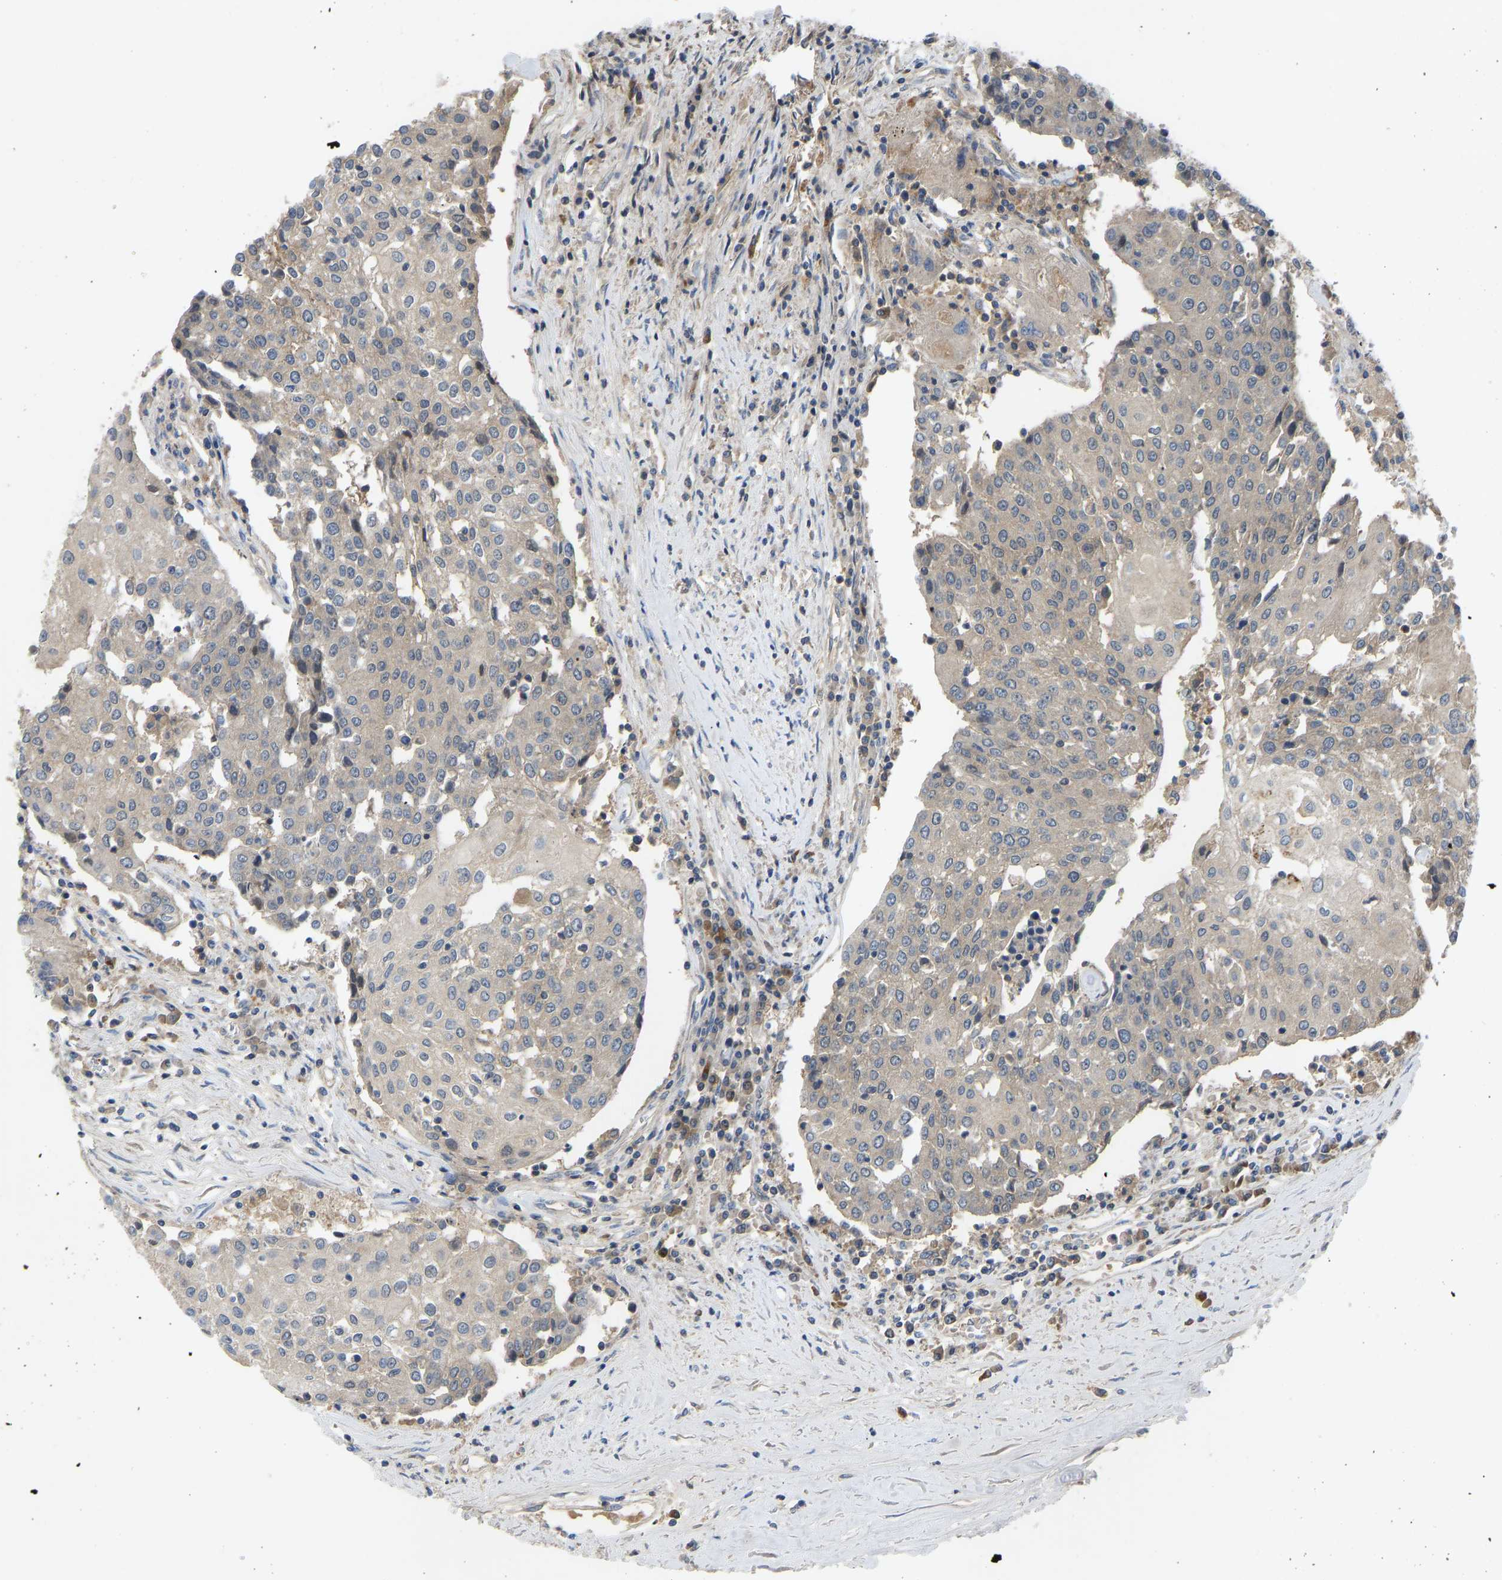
{"staining": {"intensity": "weak", "quantity": "<25%", "location": "cytoplasmic/membranous"}, "tissue": "urothelial cancer", "cell_type": "Tumor cells", "image_type": "cancer", "snomed": [{"axis": "morphology", "description": "Urothelial carcinoma, High grade"}, {"axis": "topography", "description": "Urinary bladder"}], "caption": "Urothelial cancer was stained to show a protein in brown. There is no significant expression in tumor cells.", "gene": "ZNF251", "patient": {"sex": "female", "age": 85}}